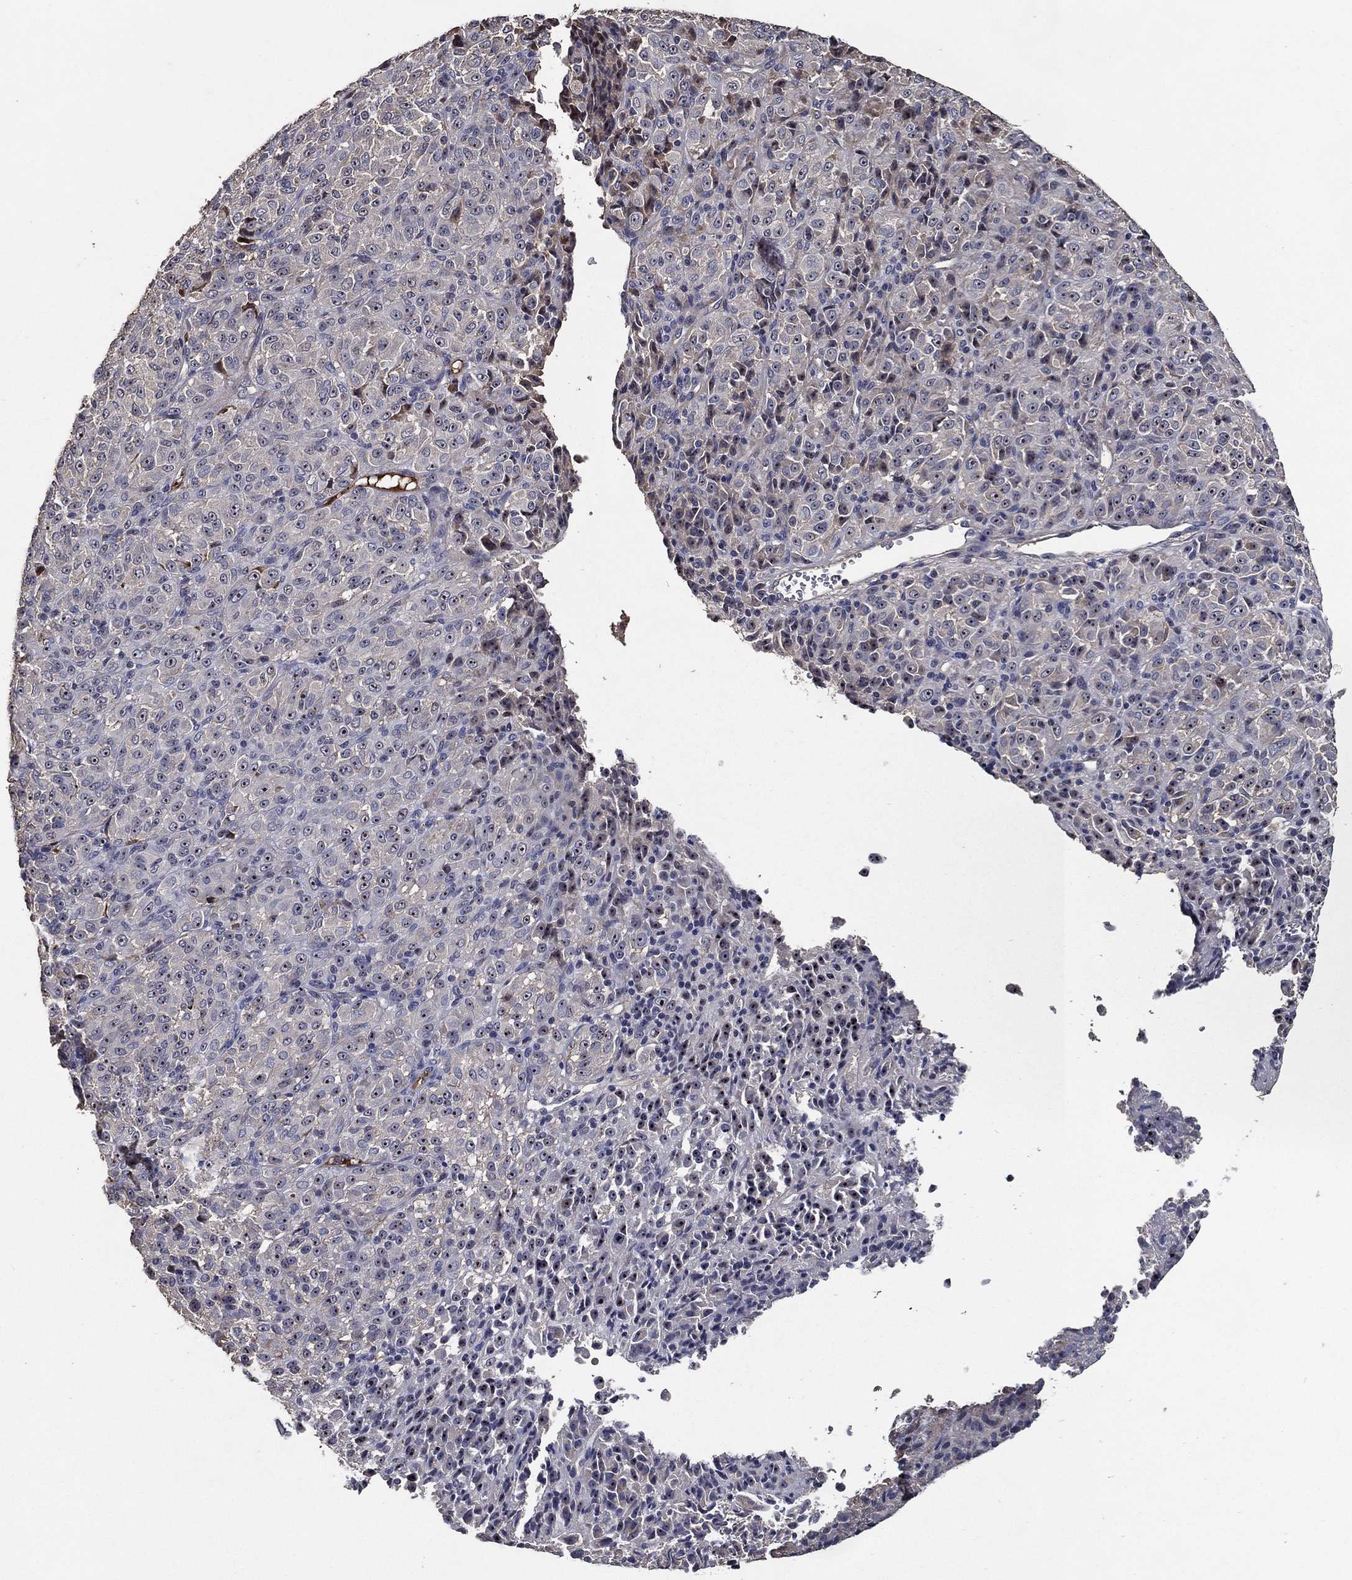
{"staining": {"intensity": "negative", "quantity": "none", "location": "none"}, "tissue": "melanoma", "cell_type": "Tumor cells", "image_type": "cancer", "snomed": [{"axis": "morphology", "description": "Malignant melanoma, Metastatic site"}, {"axis": "topography", "description": "Brain"}], "caption": "Immunohistochemical staining of human malignant melanoma (metastatic site) displays no significant staining in tumor cells.", "gene": "EFNA1", "patient": {"sex": "female", "age": 56}}